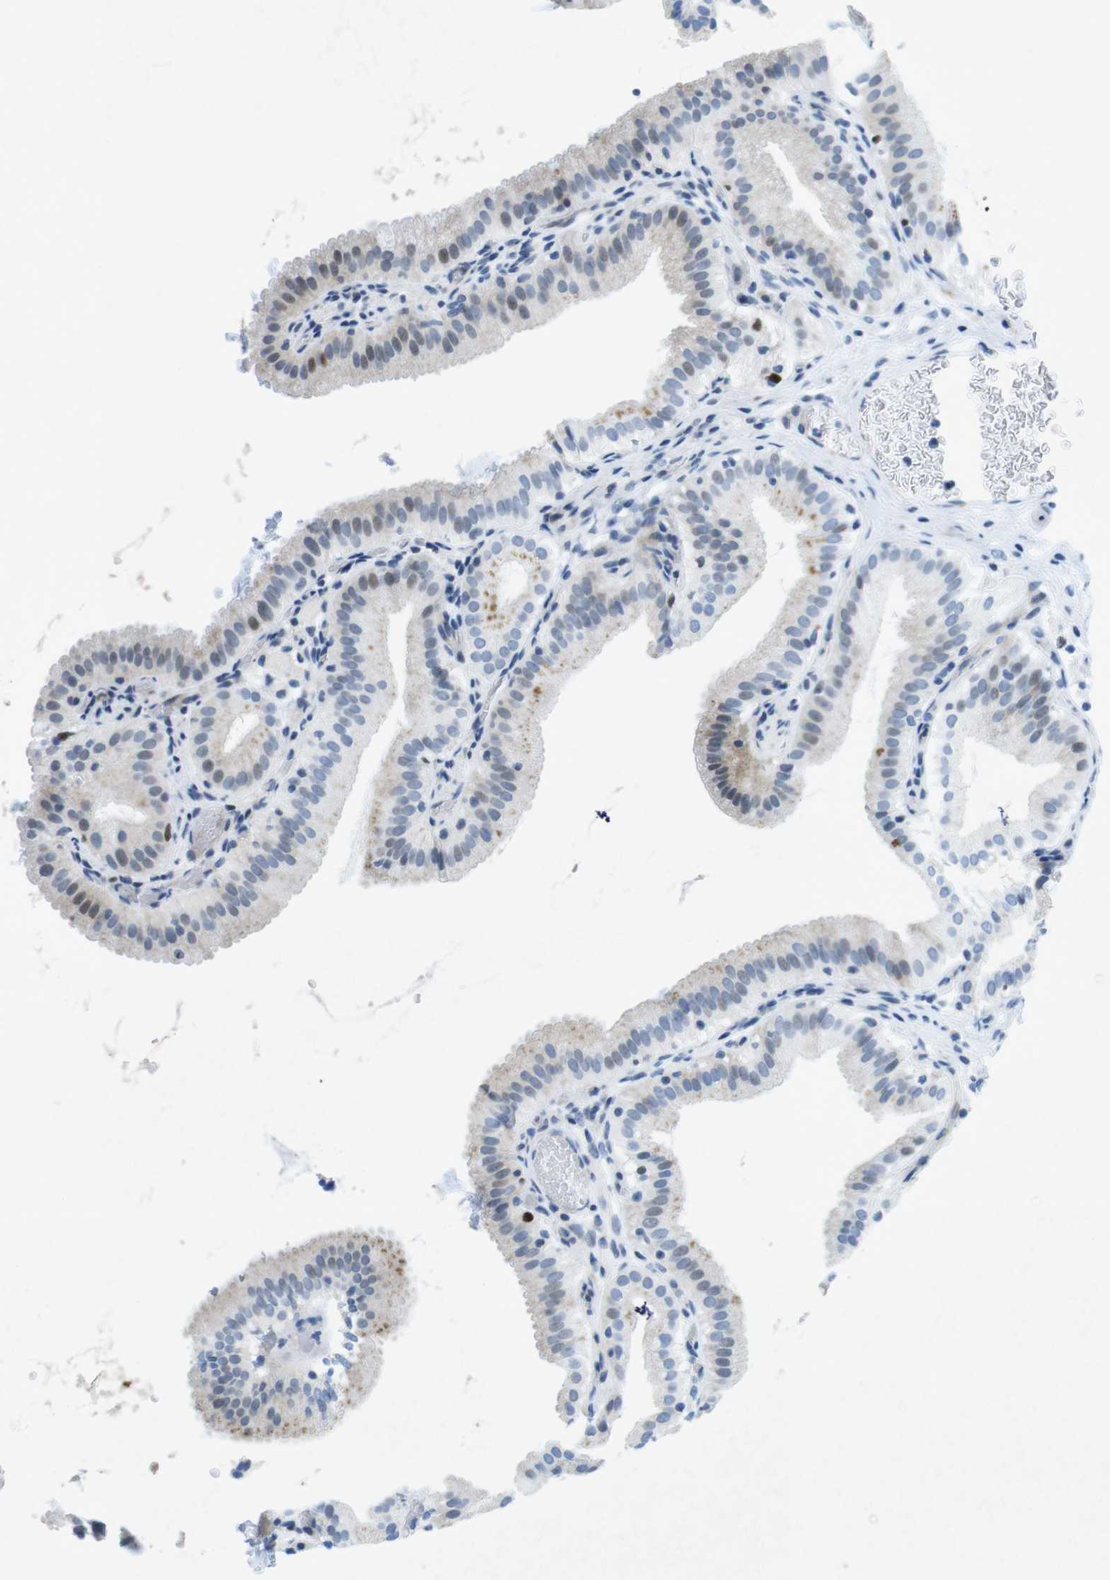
{"staining": {"intensity": "weak", "quantity": "<25%", "location": "nuclear"}, "tissue": "gallbladder", "cell_type": "Glandular cells", "image_type": "normal", "snomed": [{"axis": "morphology", "description": "Normal tissue, NOS"}, {"axis": "topography", "description": "Gallbladder"}], "caption": "There is no significant expression in glandular cells of gallbladder.", "gene": "CHAF1A", "patient": {"sex": "male", "age": 54}}